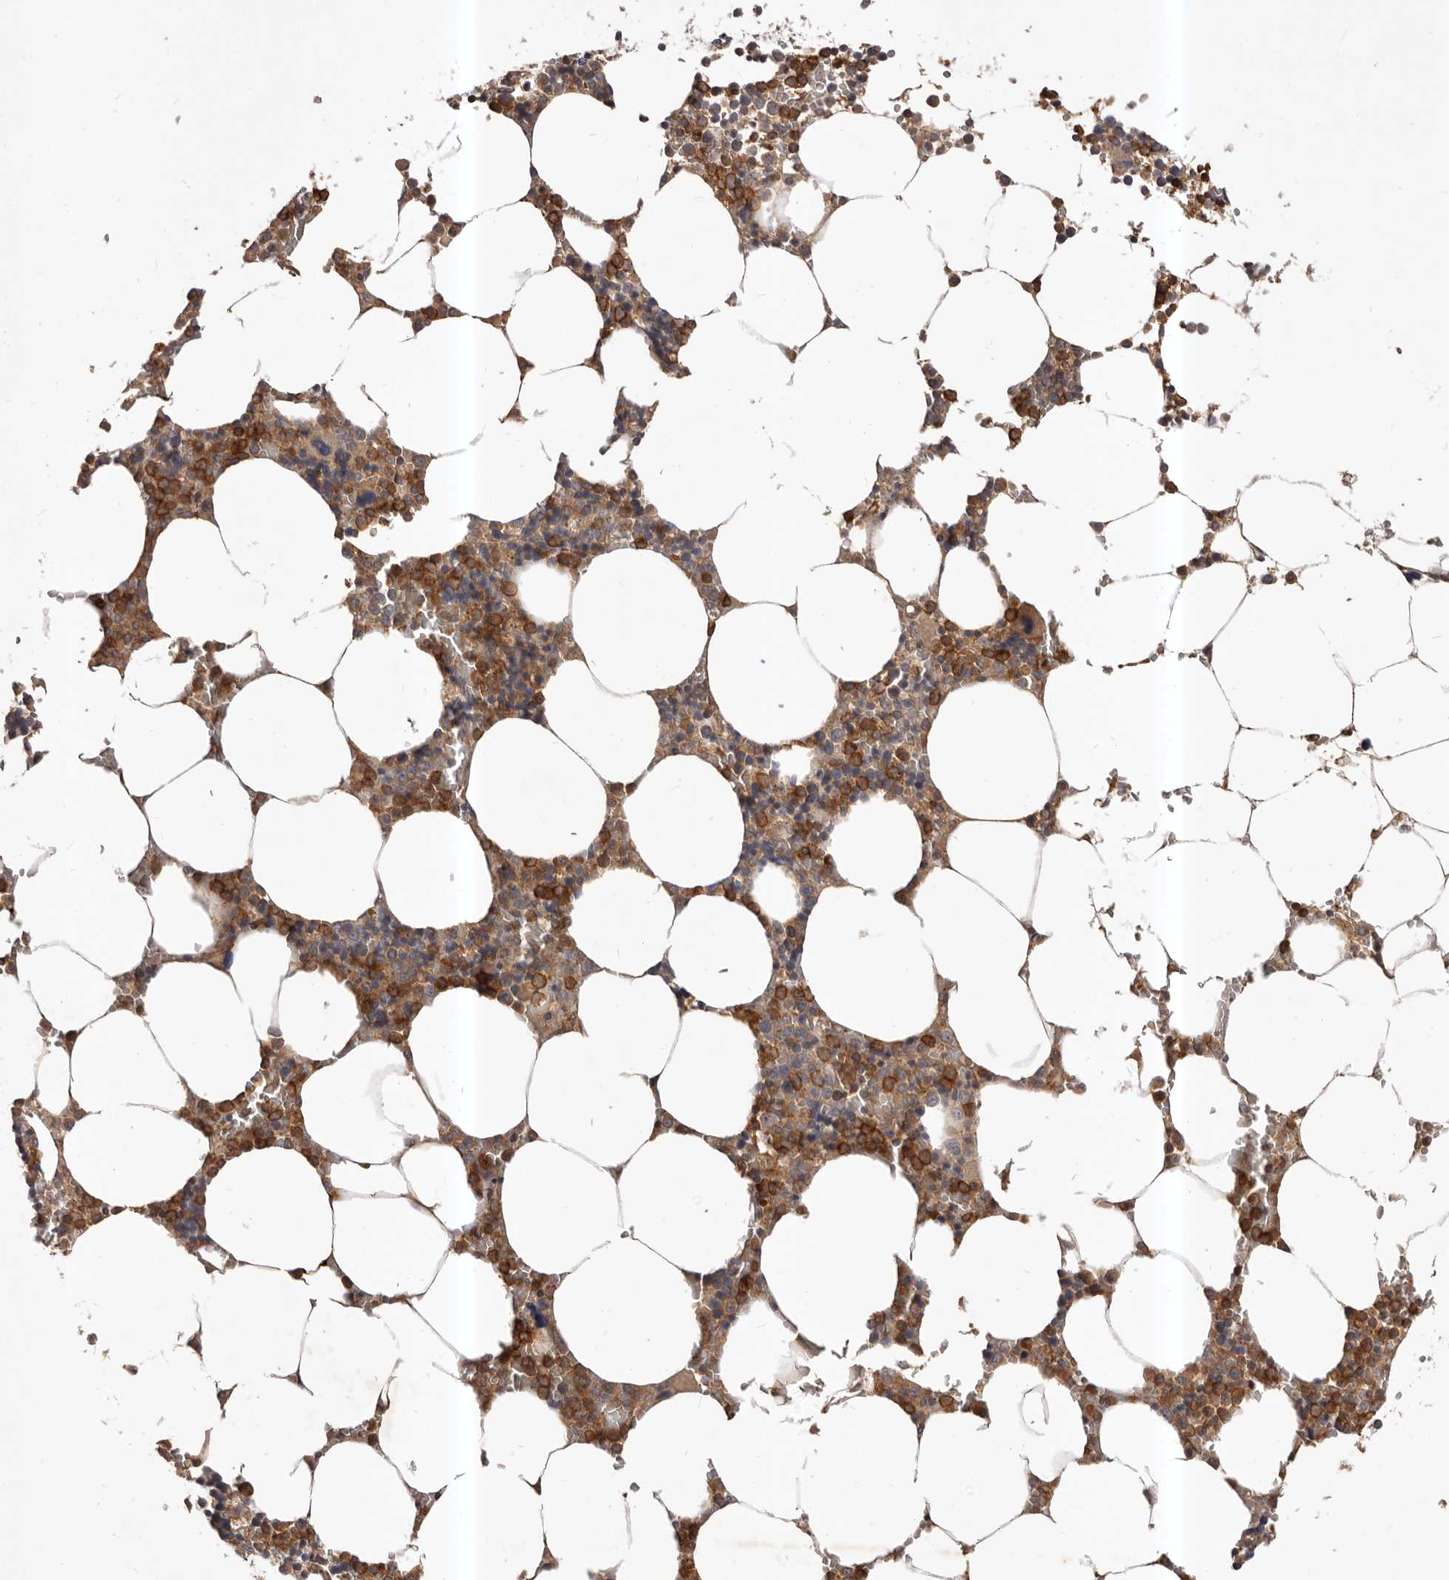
{"staining": {"intensity": "strong", "quantity": "25%-75%", "location": "cytoplasmic/membranous"}, "tissue": "bone marrow", "cell_type": "Hematopoietic cells", "image_type": "normal", "snomed": [{"axis": "morphology", "description": "Normal tissue, NOS"}, {"axis": "topography", "description": "Bone marrow"}], "caption": "Immunohistochemistry (IHC) (DAB (3,3'-diaminobenzidine)) staining of unremarkable human bone marrow demonstrates strong cytoplasmic/membranous protein staining in approximately 25%-75% of hematopoietic cells.", "gene": "GLIPR2", "patient": {"sex": "male", "age": 70}}